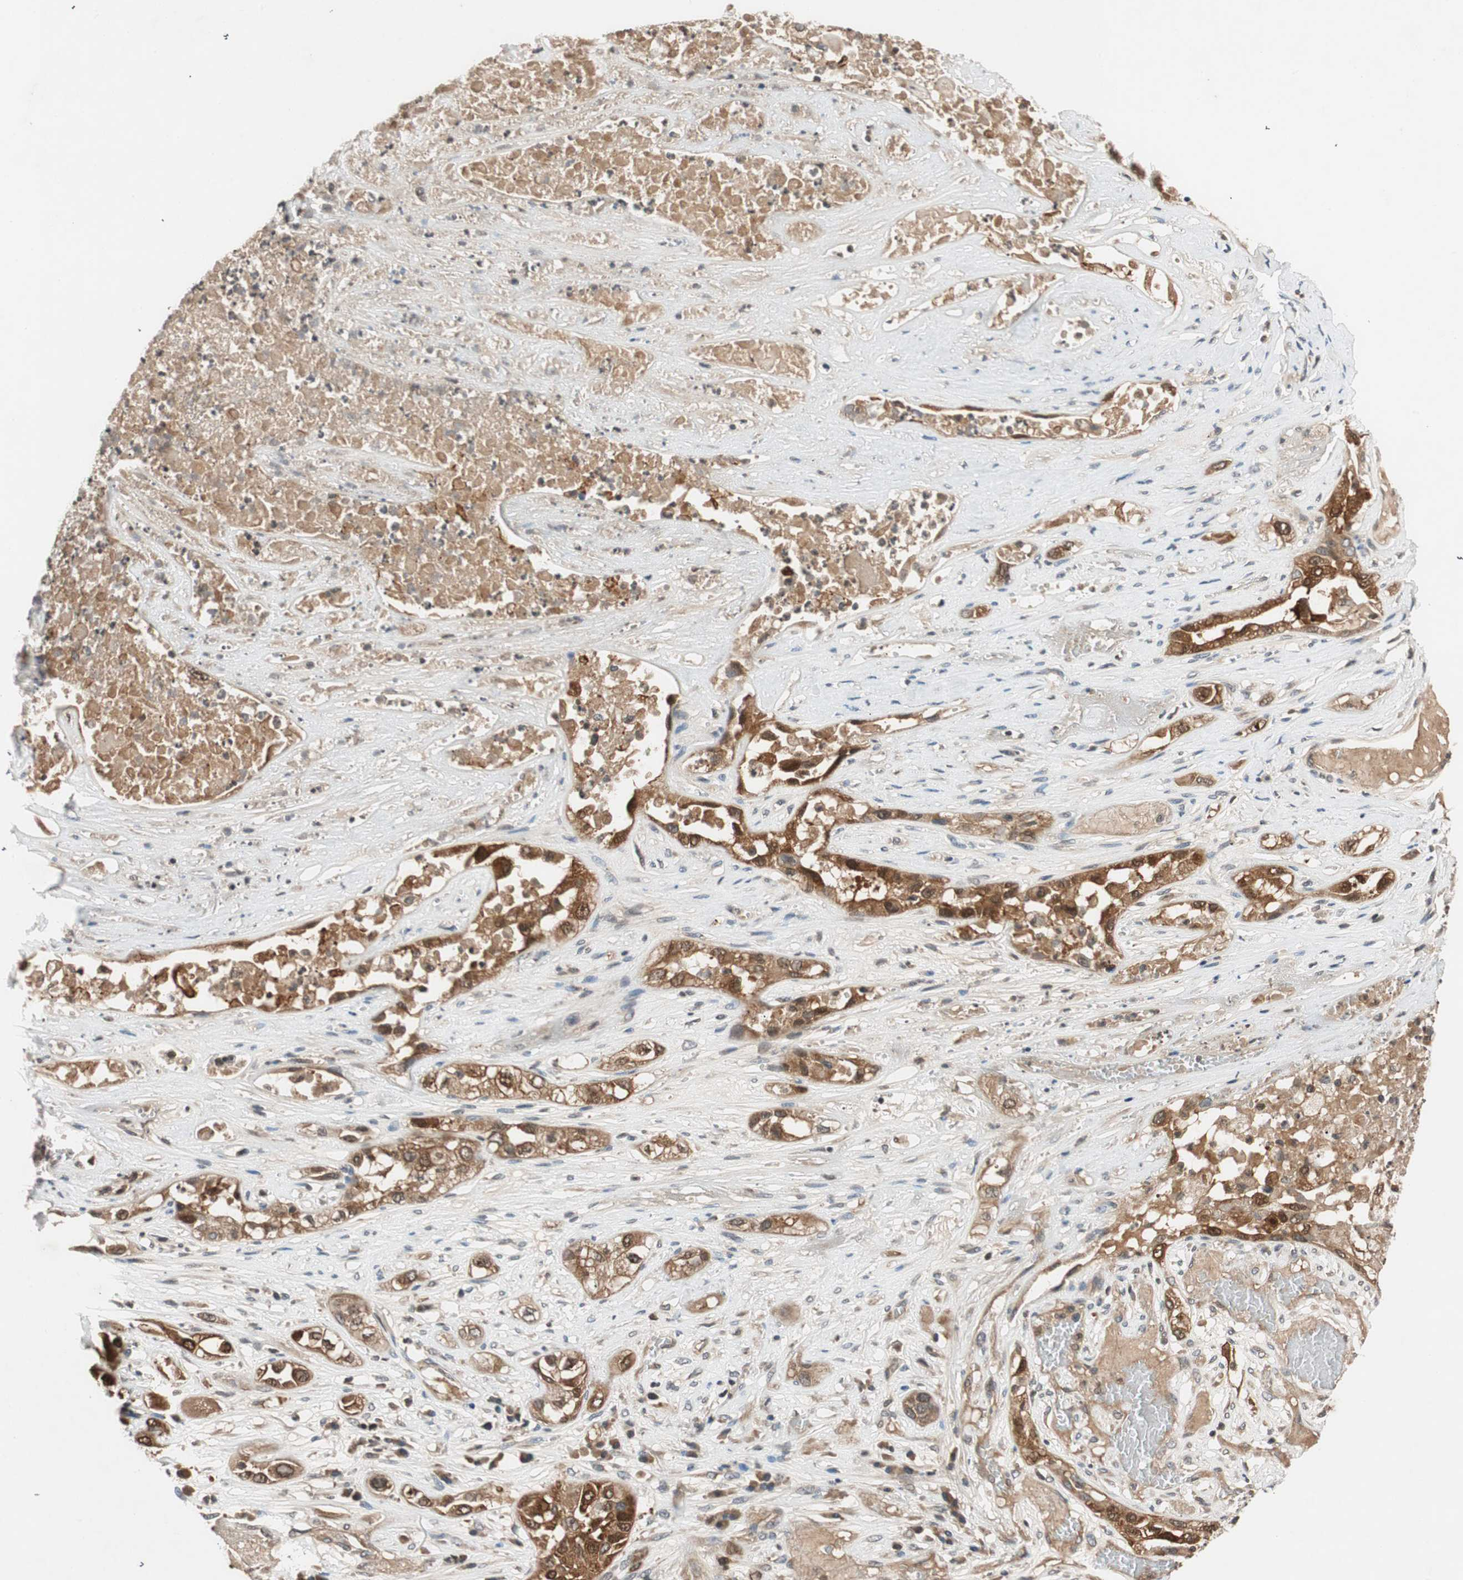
{"staining": {"intensity": "strong", "quantity": ">75%", "location": "cytoplasmic/membranous"}, "tissue": "lung cancer", "cell_type": "Tumor cells", "image_type": "cancer", "snomed": [{"axis": "morphology", "description": "Squamous cell carcinoma, NOS"}, {"axis": "topography", "description": "Lung"}], "caption": "Lung squamous cell carcinoma stained with DAB immunohistochemistry displays high levels of strong cytoplasmic/membranous positivity in about >75% of tumor cells.", "gene": "GCLM", "patient": {"sex": "male", "age": 71}}